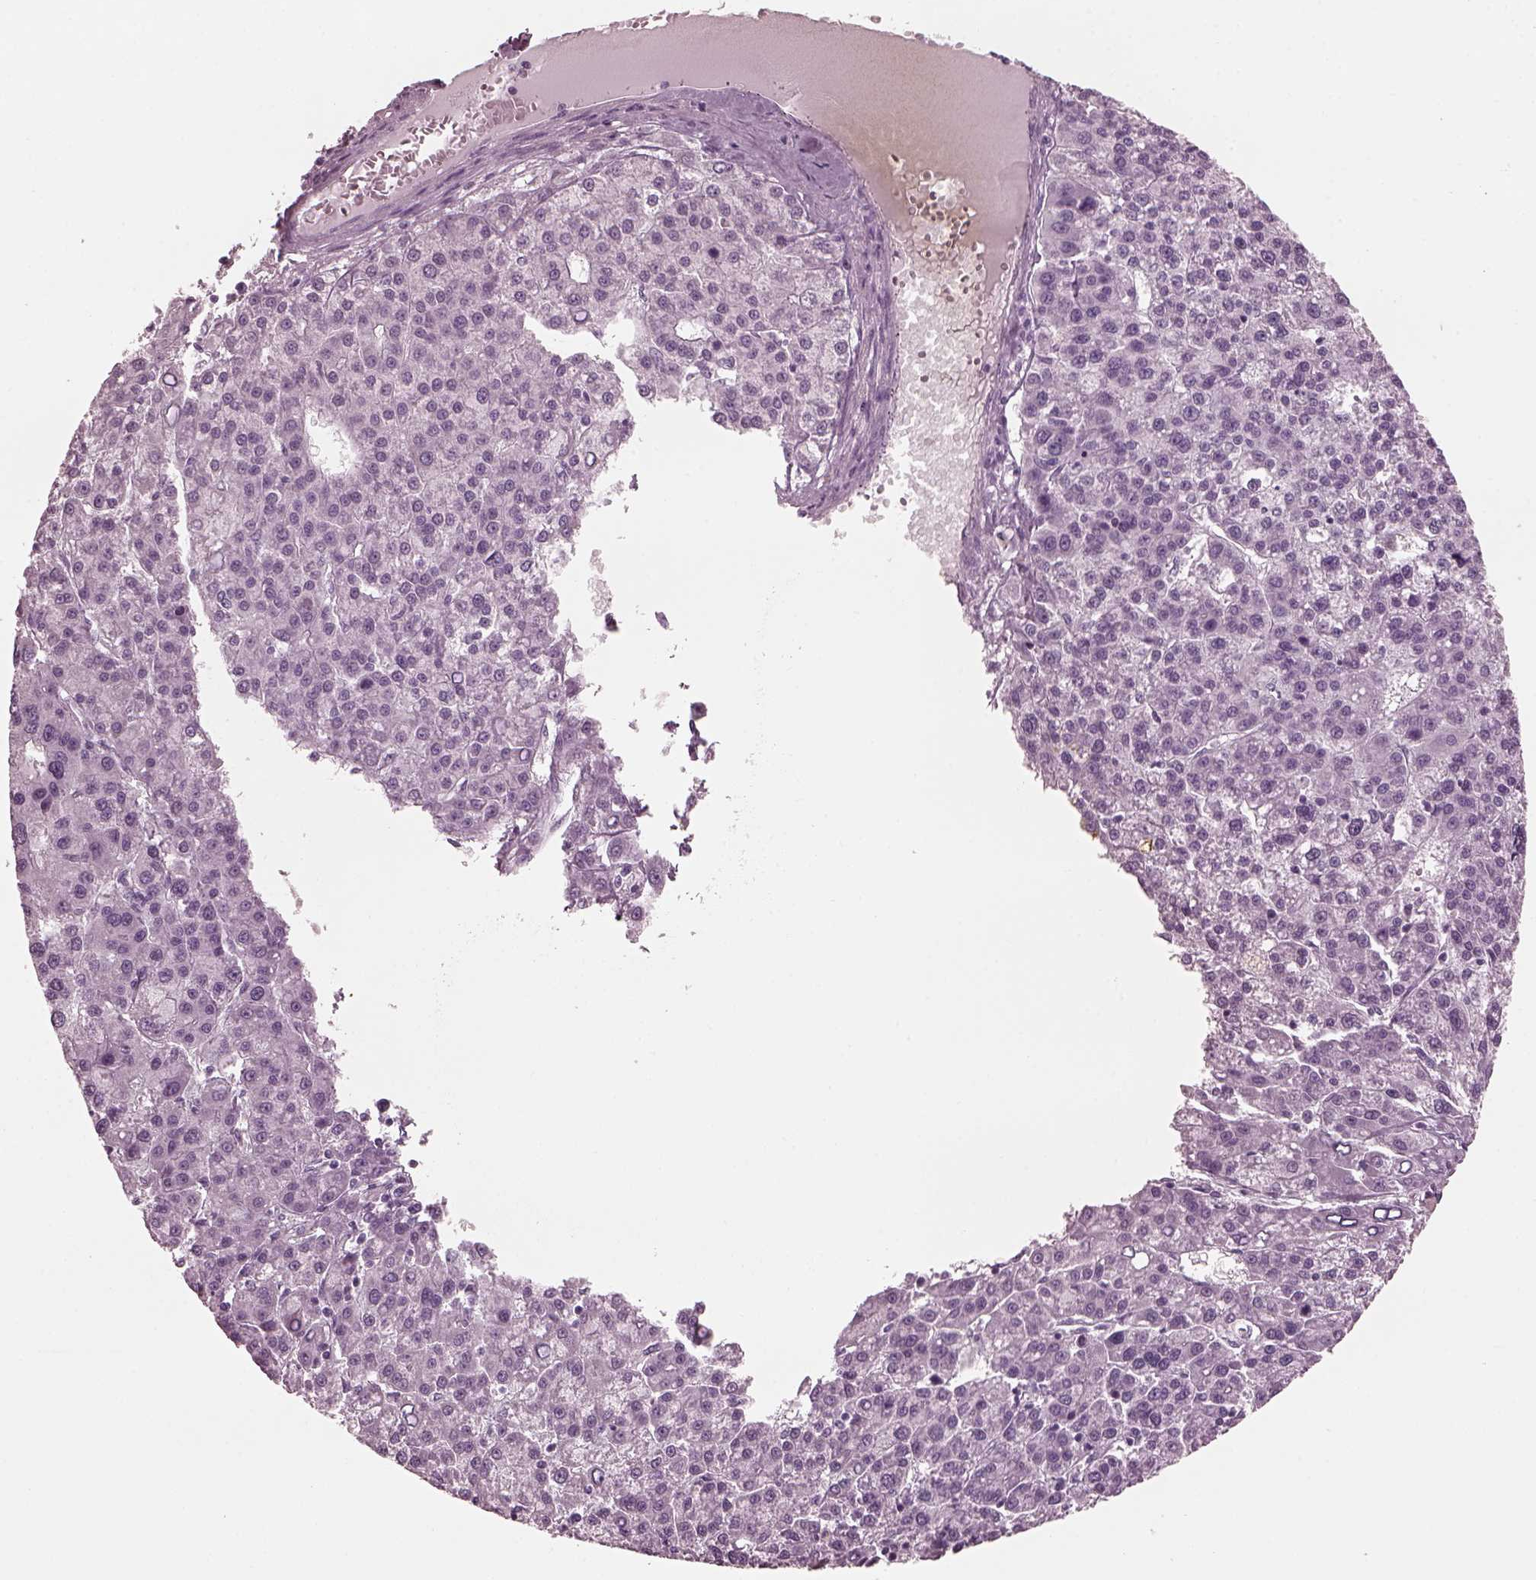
{"staining": {"intensity": "negative", "quantity": "none", "location": "none"}, "tissue": "liver cancer", "cell_type": "Tumor cells", "image_type": "cancer", "snomed": [{"axis": "morphology", "description": "Carcinoma, Hepatocellular, NOS"}, {"axis": "topography", "description": "Liver"}], "caption": "Hepatocellular carcinoma (liver) was stained to show a protein in brown. There is no significant staining in tumor cells.", "gene": "GRM6", "patient": {"sex": "female", "age": 58}}